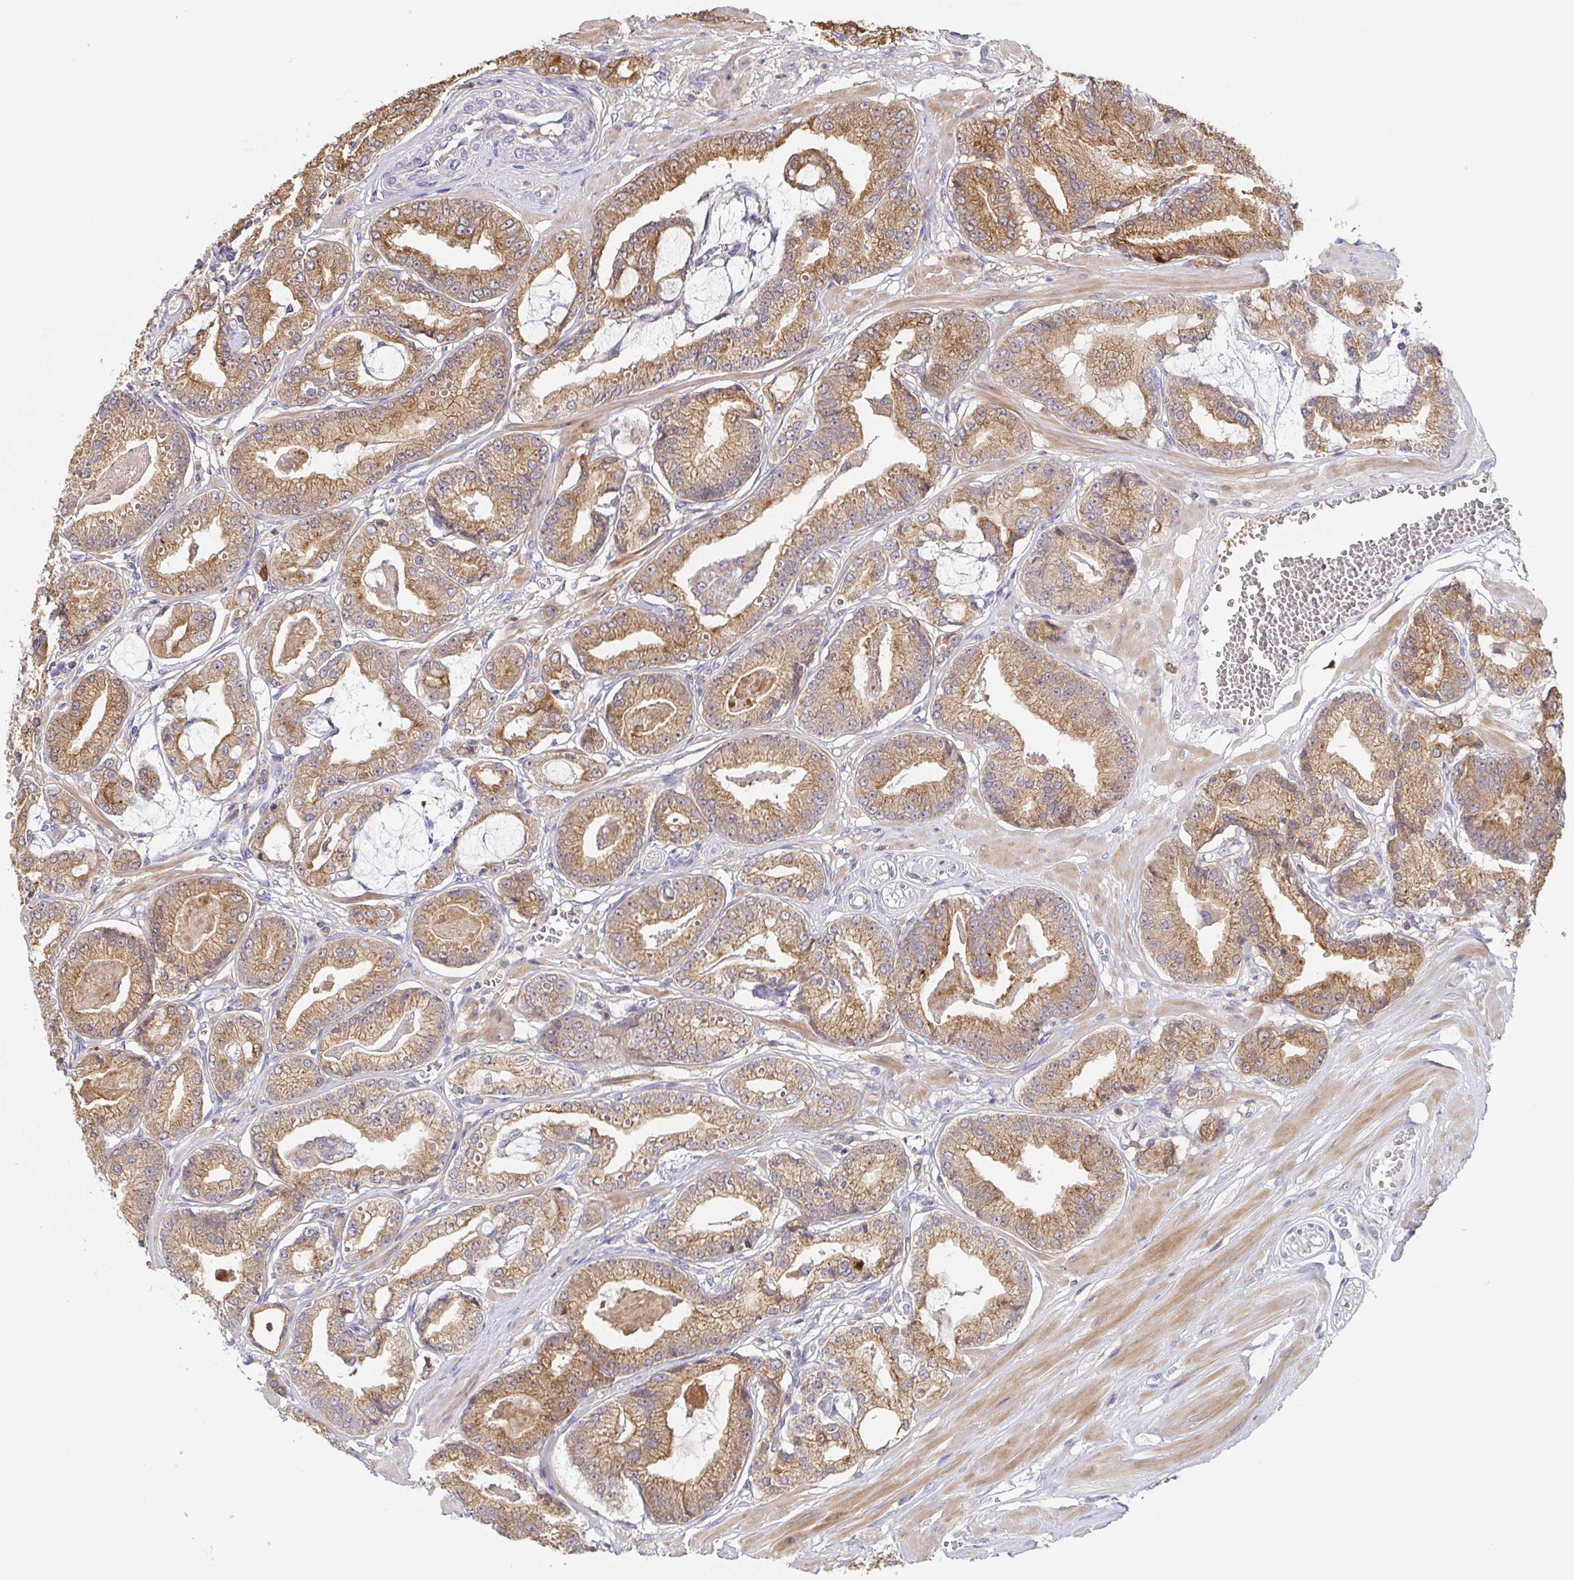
{"staining": {"intensity": "moderate", "quantity": ">75%", "location": "cytoplasmic/membranous"}, "tissue": "prostate cancer", "cell_type": "Tumor cells", "image_type": "cancer", "snomed": [{"axis": "morphology", "description": "Adenocarcinoma, High grade"}, {"axis": "topography", "description": "Prostate"}], "caption": "Prostate cancer stained with a protein marker shows moderate staining in tumor cells.", "gene": "TUFT1", "patient": {"sex": "male", "age": 71}}